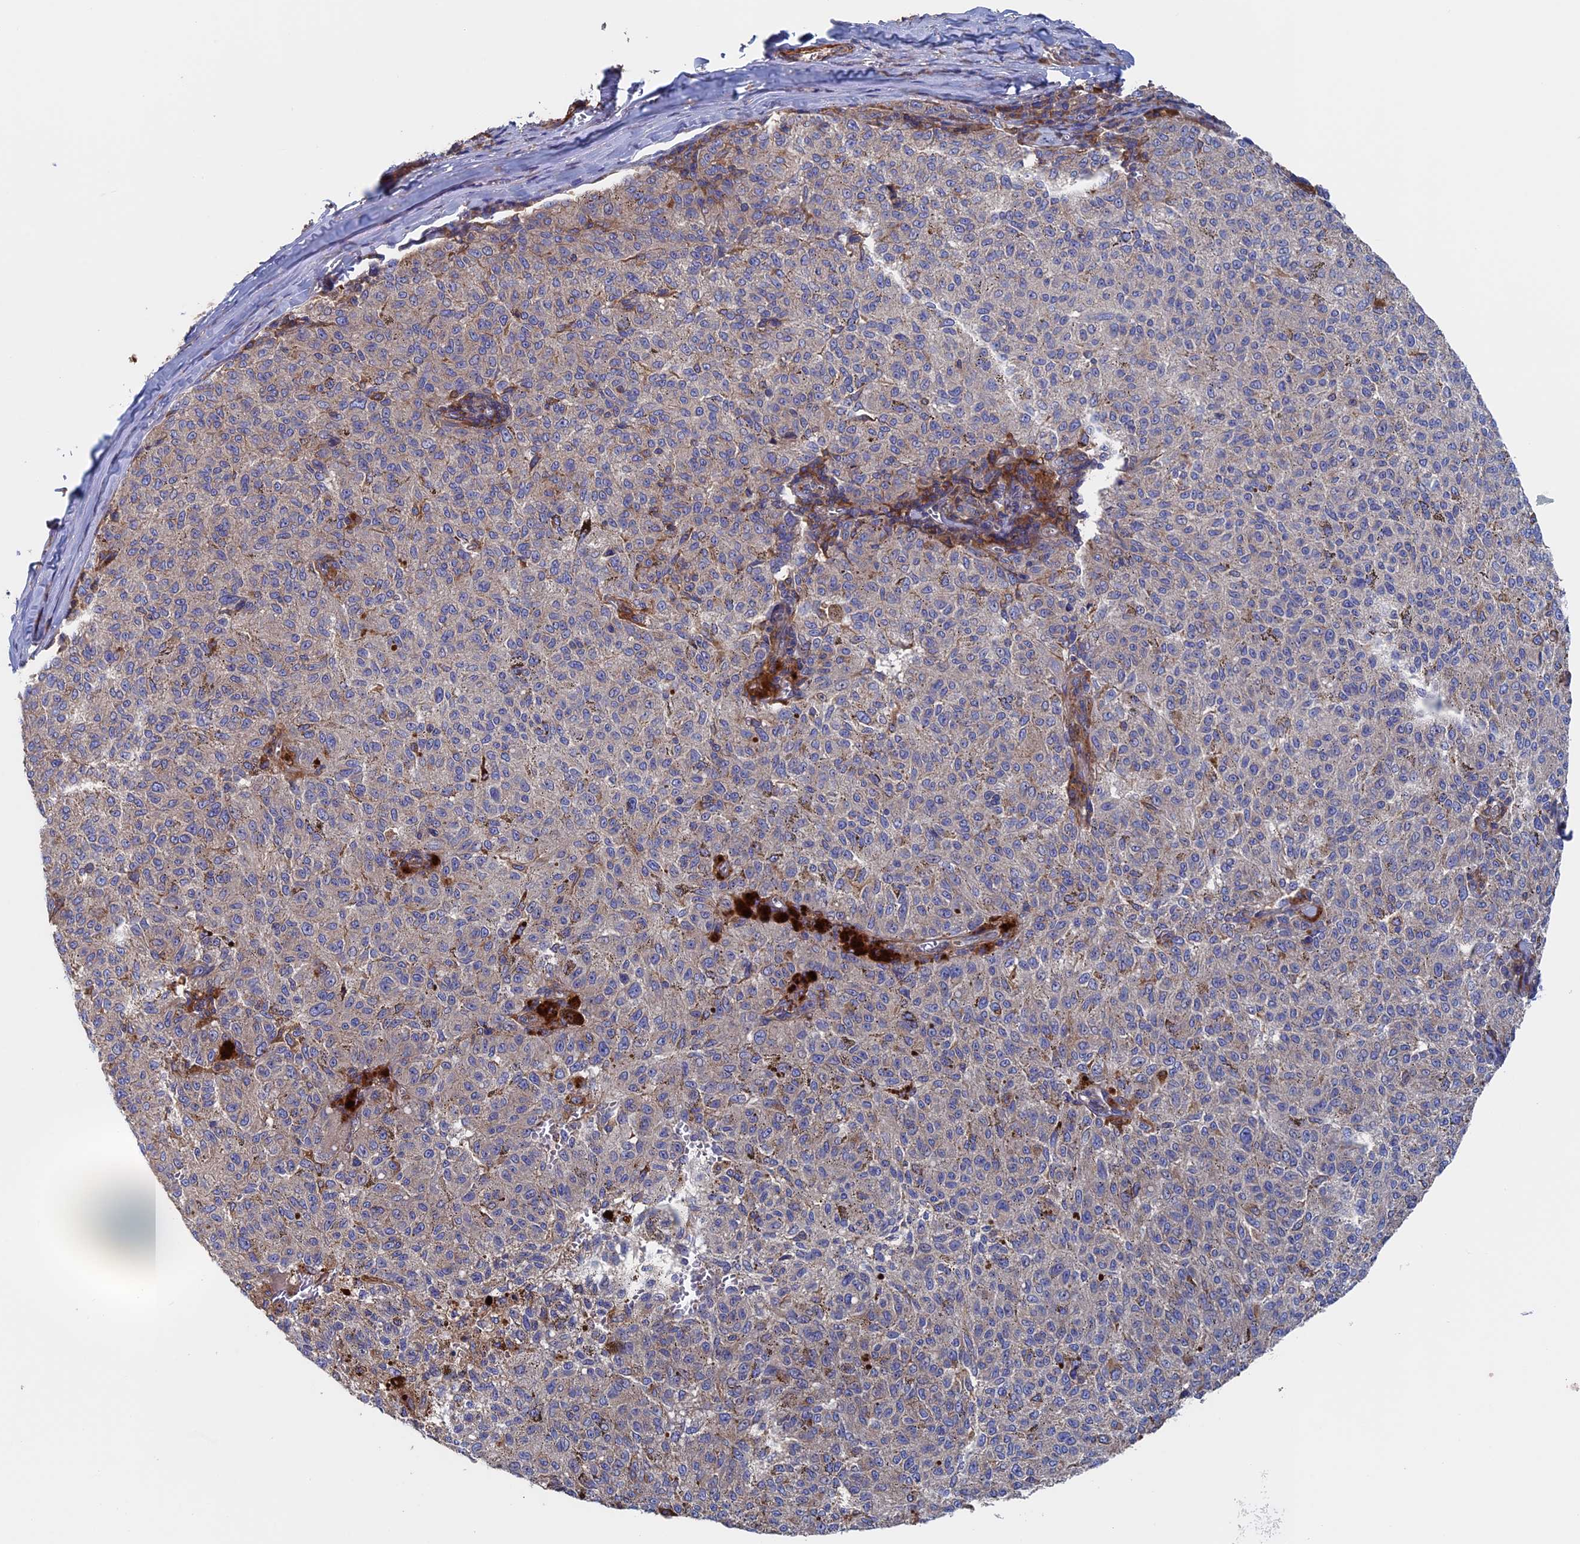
{"staining": {"intensity": "negative", "quantity": "none", "location": "none"}, "tissue": "melanoma", "cell_type": "Tumor cells", "image_type": "cancer", "snomed": [{"axis": "morphology", "description": "Malignant melanoma, NOS"}, {"axis": "topography", "description": "Skin"}], "caption": "Human melanoma stained for a protein using immunohistochemistry demonstrates no staining in tumor cells.", "gene": "DNAJC3", "patient": {"sex": "female", "age": 72}}